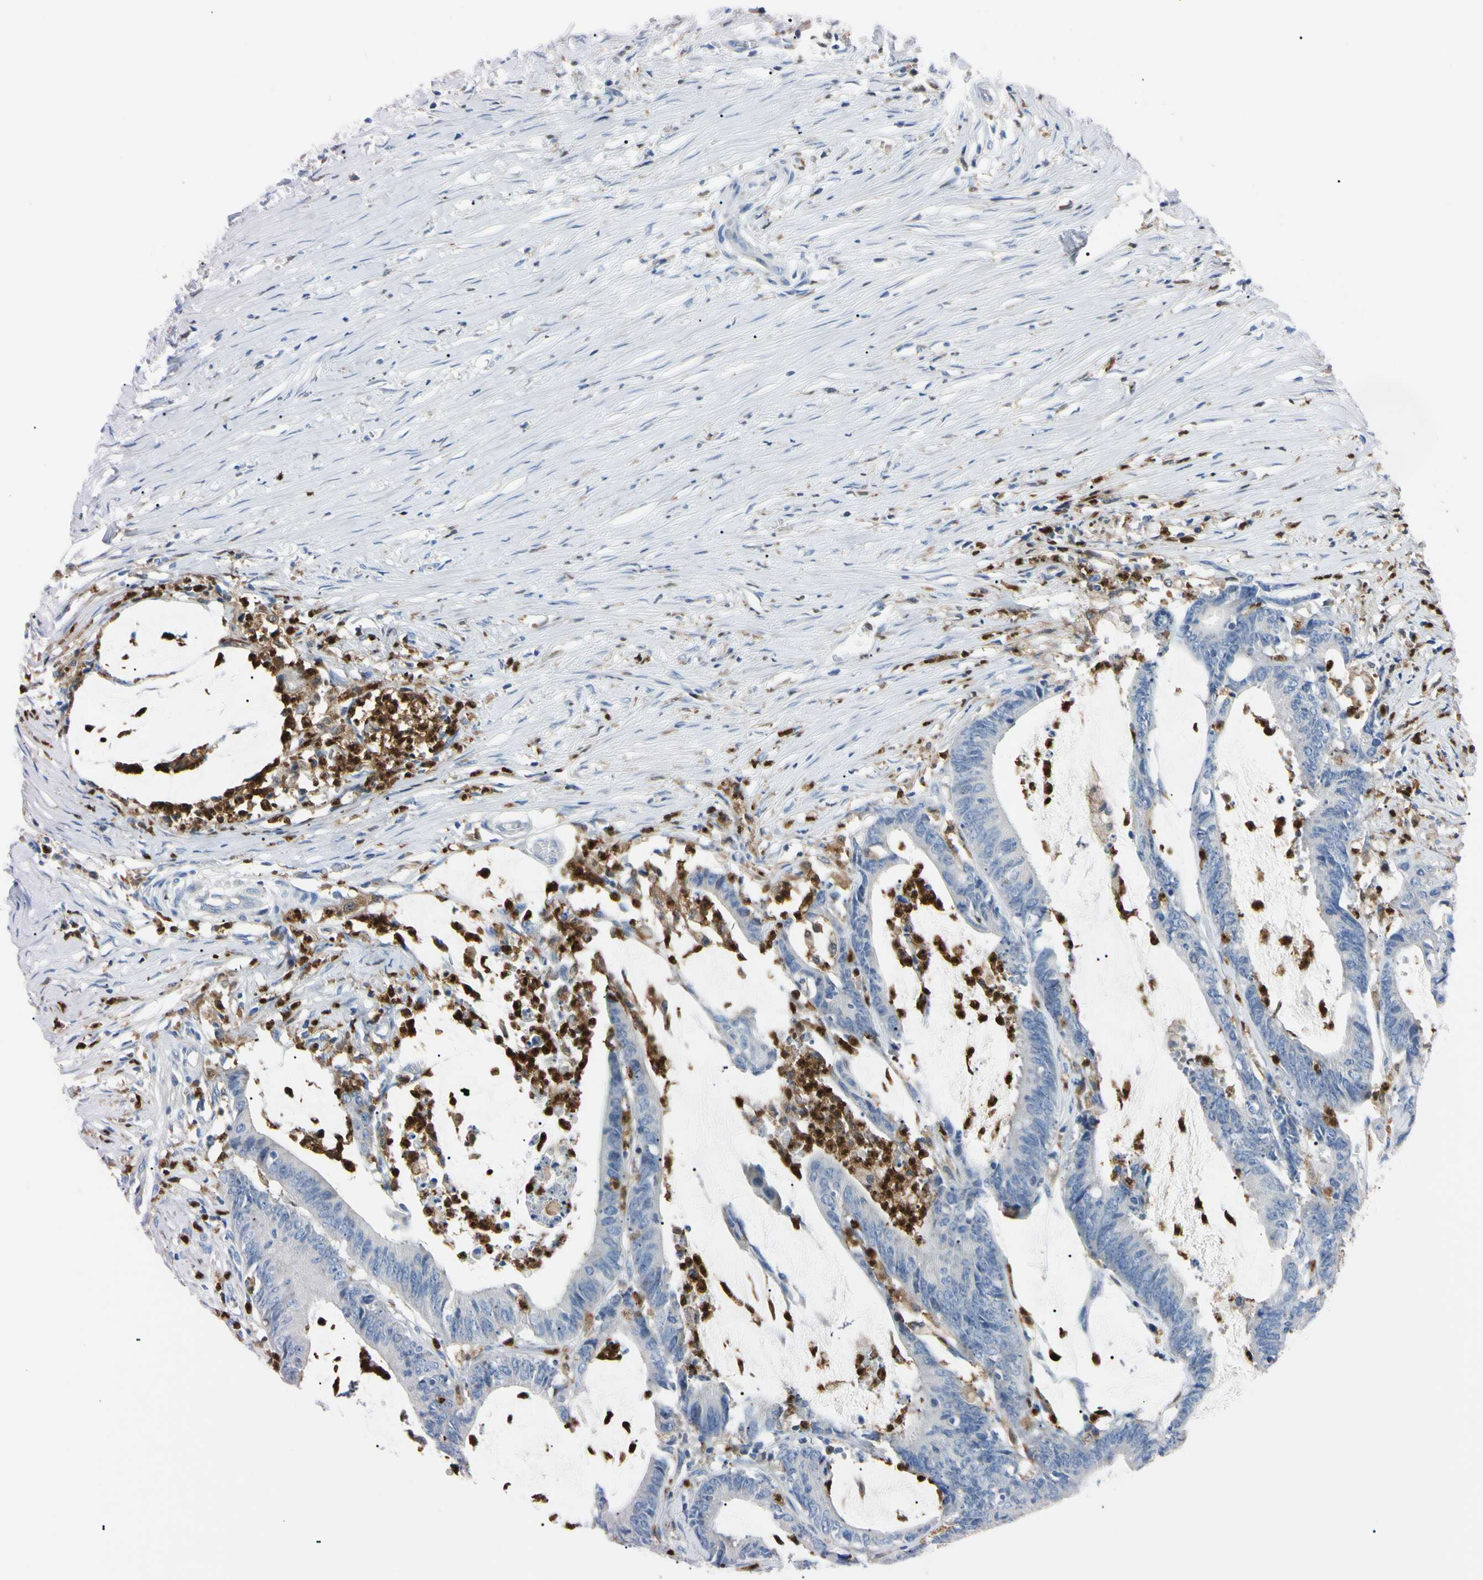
{"staining": {"intensity": "negative", "quantity": "none", "location": "none"}, "tissue": "colorectal cancer", "cell_type": "Tumor cells", "image_type": "cancer", "snomed": [{"axis": "morphology", "description": "Adenocarcinoma, NOS"}, {"axis": "topography", "description": "Rectum"}], "caption": "Immunohistochemistry photomicrograph of neoplastic tissue: colorectal cancer (adenocarcinoma) stained with DAB (3,3'-diaminobenzidine) demonstrates no significant protein positivity in tumor cells.", "gene": "NCF4", "patient": {"sex": "female", "age": 66}}